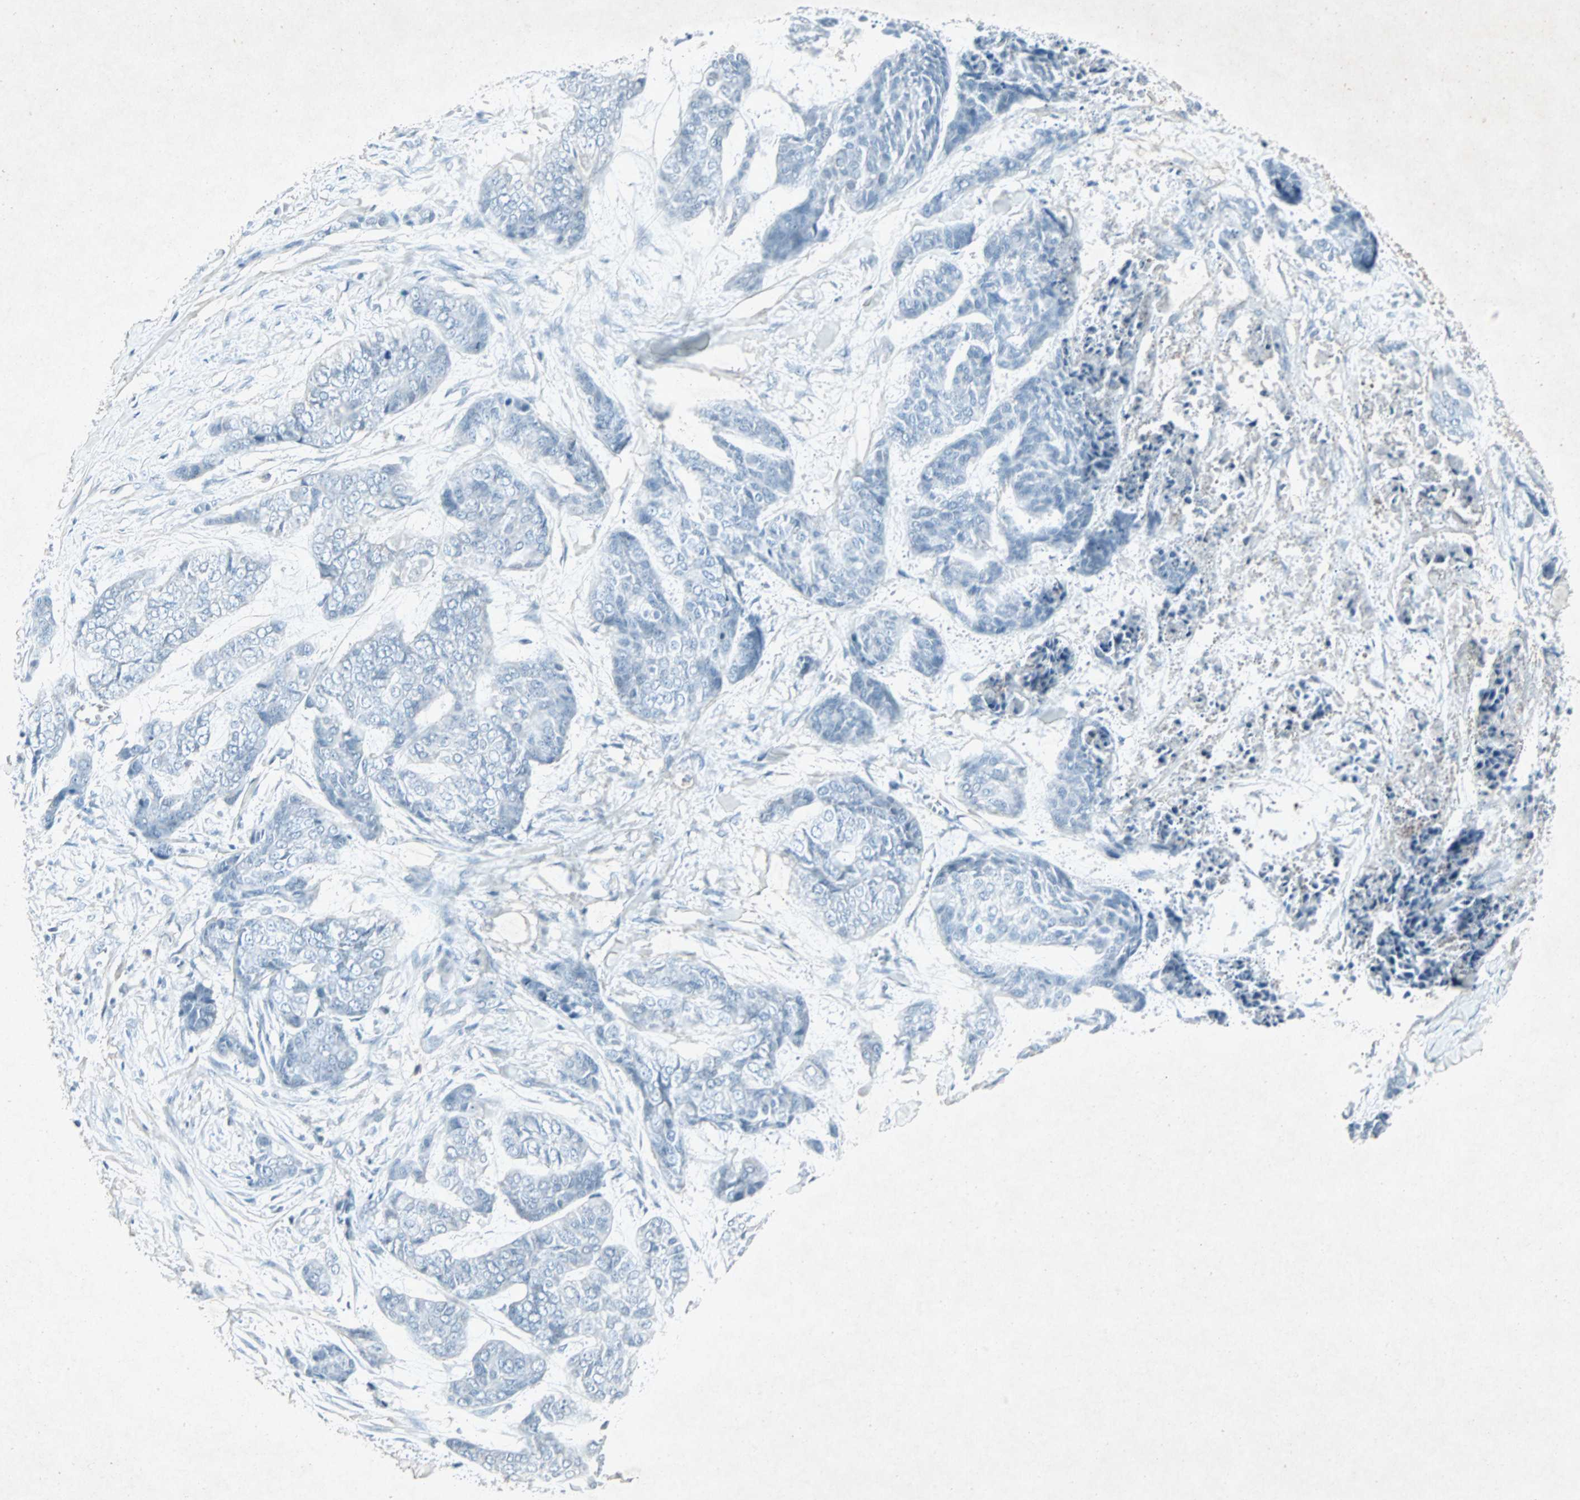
{"staining": {"intensity": "negative", "quantity": "none", "location": "none"}, "tissue": "skin cancer", "cell_type": "Tumor cells", "image_type": "cancer", "snomed": [{"axis": "morphology", "description": "Basal cell carcinoma"}, {"axis": "topography", "description": "Skin"}], "caption": "Immunohistochemistry of human basal cell carcinoma (skin) demonstrates no staining in tumor cells. (Brightfield microscopy of DAB (3,3'-diaminobenzidine) IHC at high magnification).", "gene": "LANCL3", "patient": {"sex": "female", "age": 64}}